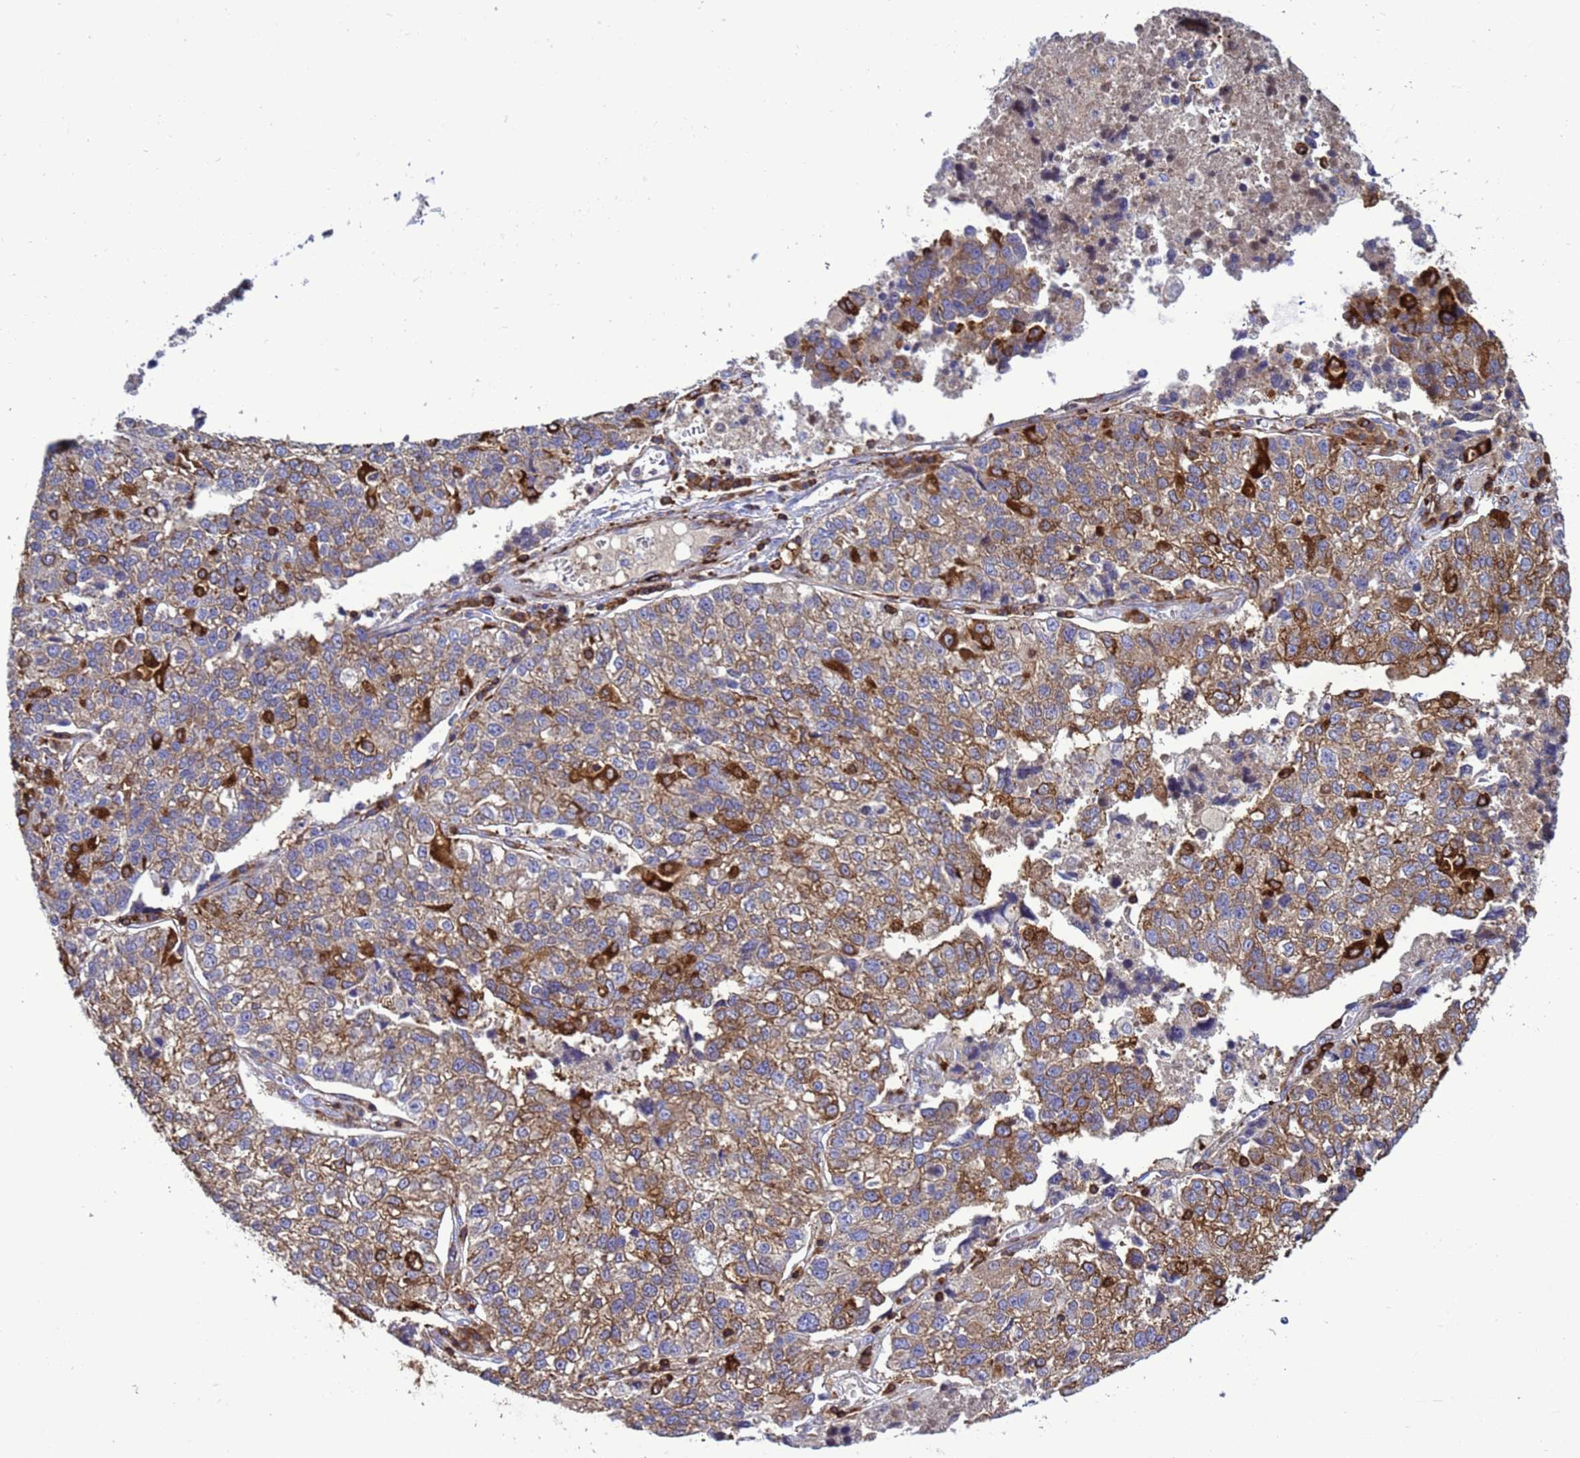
{"staining": {"intensity": "moderate", "quantity": "25%-75%", "location": "cytoplasmic/membranous"}, "tissue": "lung cancer", "cell_type": "Tumor cells", "image_type": "cancer", "snomed": [{"axis": "morphology", "description": "Adenocarcinoma, NOS"}, {"axis": "topography", "description": "Lung"}], "caption": "Human lung adenocarcinoma stained for a protein (brown) displays moderate cytoplasmic/membranous positive expression in approximately 25%-75% of tumor cells.", "gene": "EZR", "patient": {"sex": "male", "age": 49}}